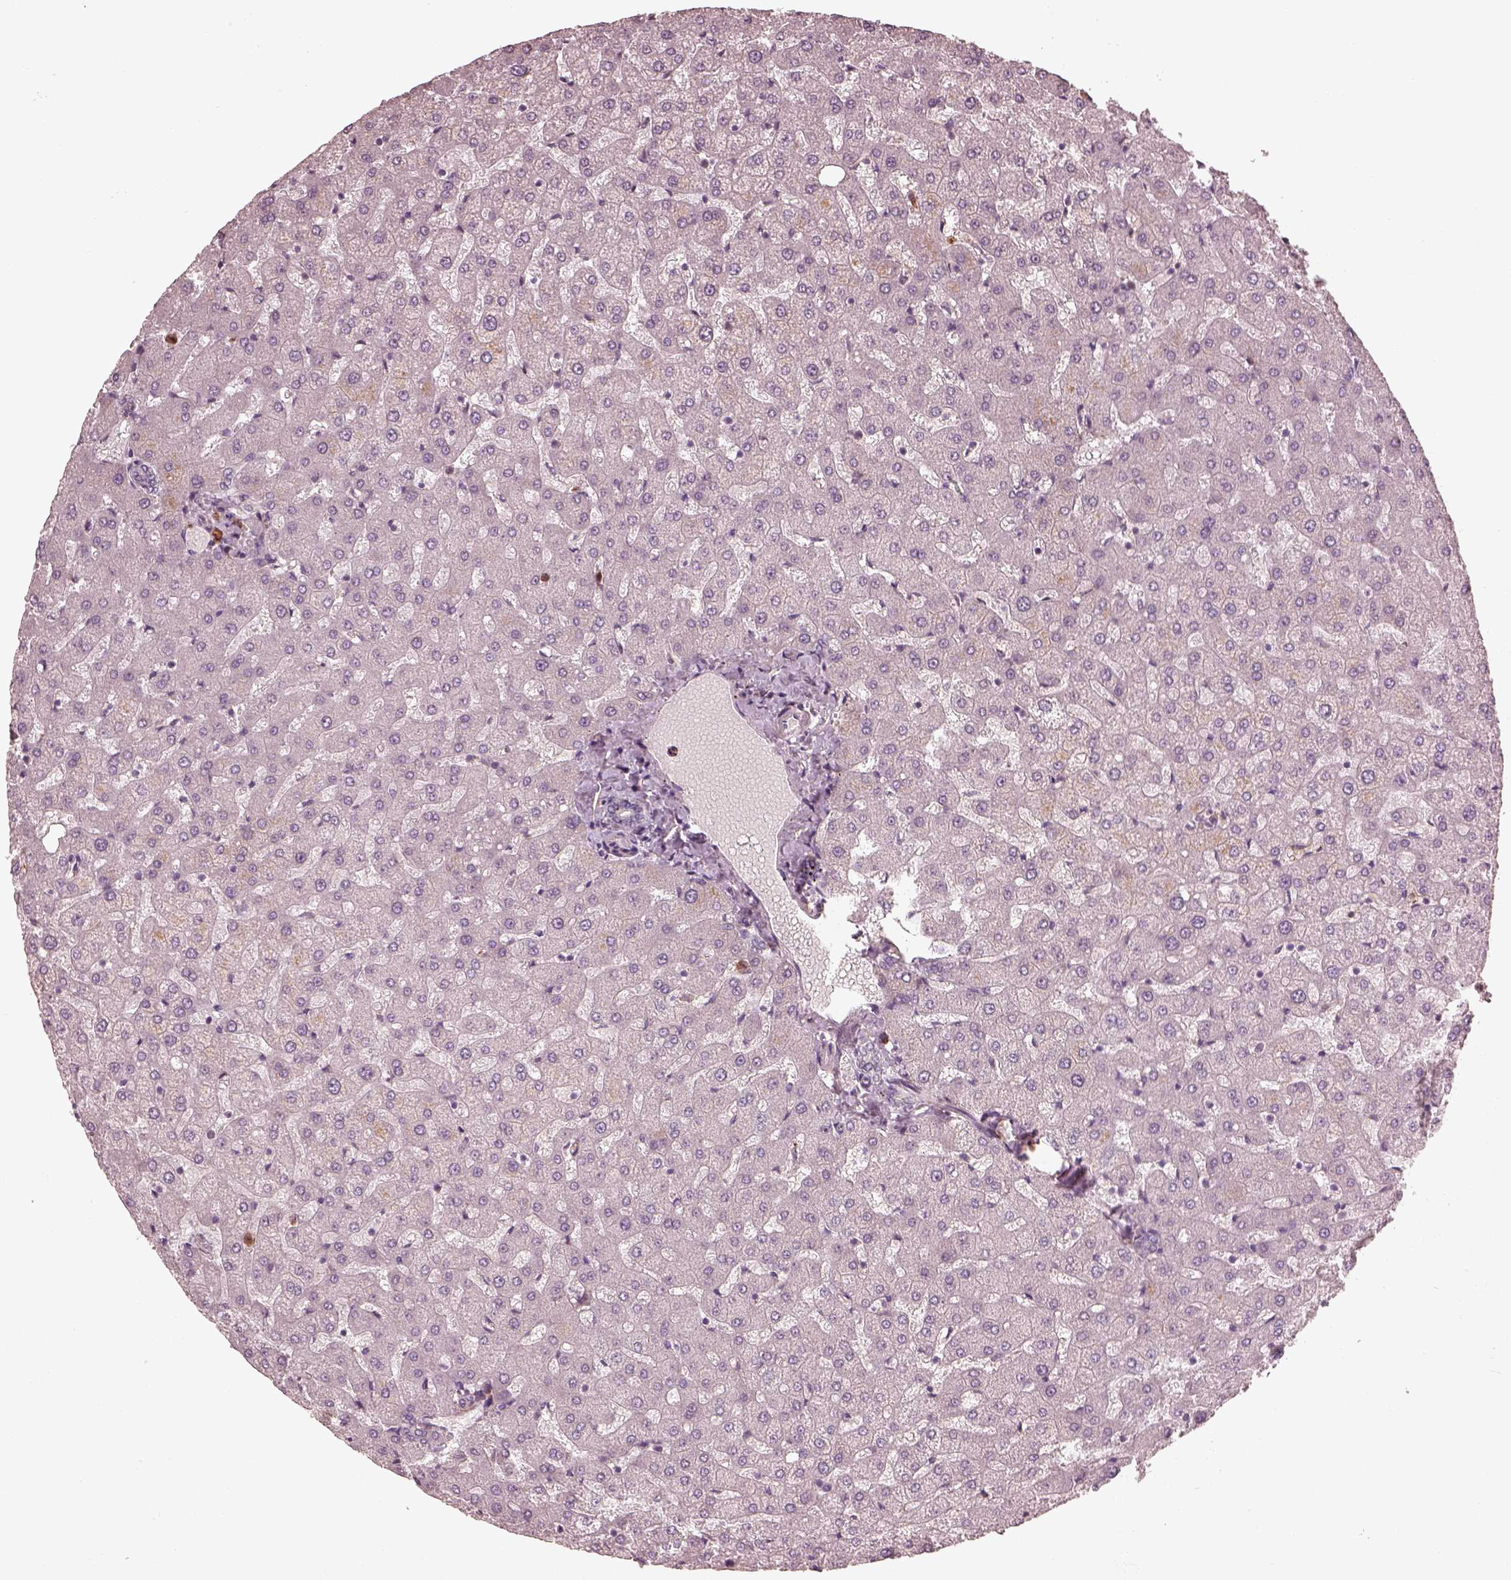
{"staining": {"intensity": "negative", "quantity": "none", "location": "none"}, "tissue": "liver", "cell_type": "Cholangiocytes", "image_type": "normal", "snomed": [{"axis": "morphology", "description": "Normal tissue, NOS"}, {"axis": "topography", "description": "Liver"}], "caption": "This is an immunohistochemistry photomicrograph of normal liver. There is no positivity in cholangiocytes.", "gene": "VWA5B1", "patient": {"sex": "female", "age": 50}}